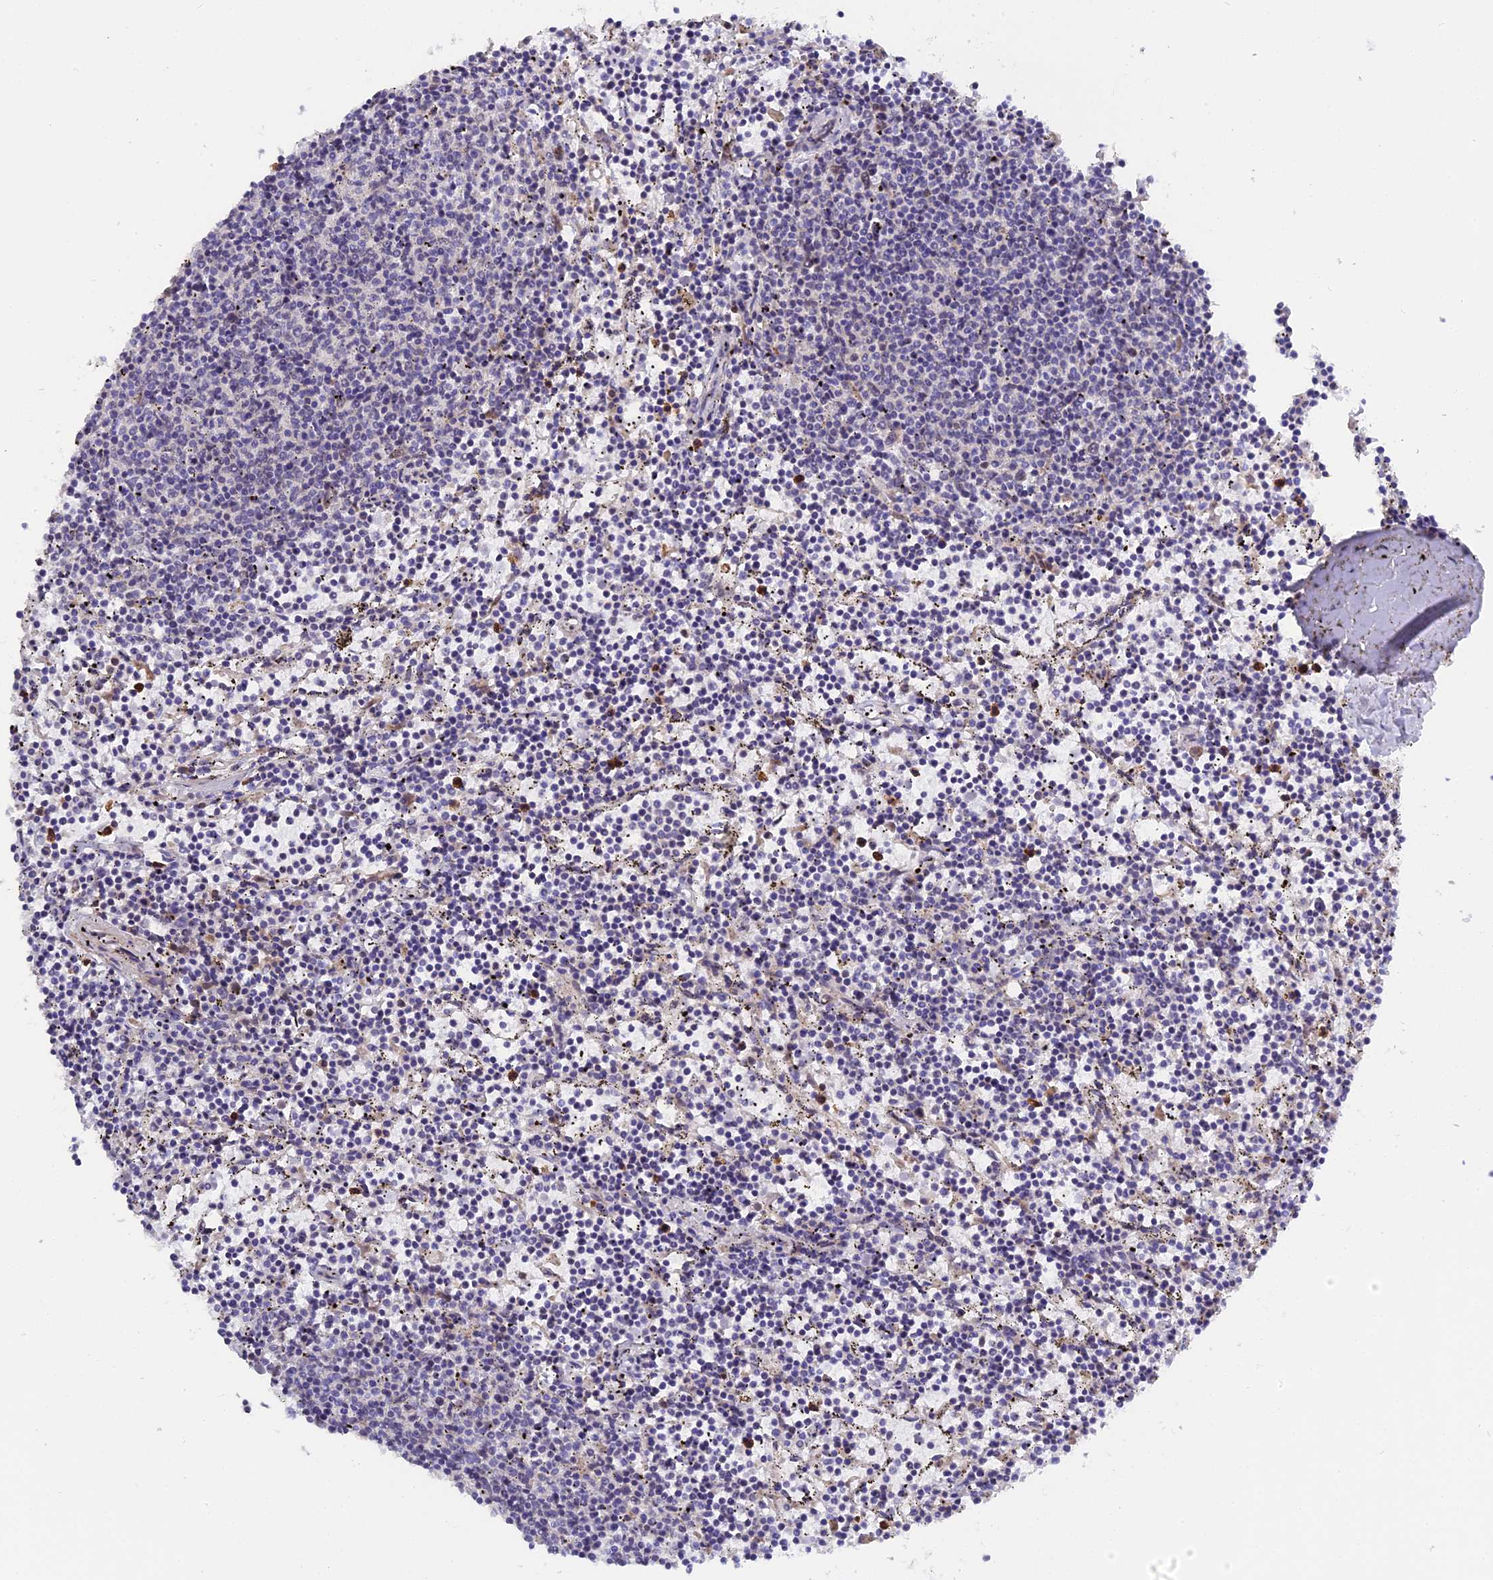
{"staining": {"intensity": "negative", "quantity": "none", "location": "none"}, "tissue": "lymphoma", "cell_type": "Tumor cells", "image_type": "cancer", "snomed": [{"axis": "morphology", "description": "Malignant lymphoma, non-Hodgkin's type, Low grade"}, {"axis": "topography", "description": "Spleen"}], "caption": "Tumor cells are negative for protein expression in human lymphoma.", "gene": "PYGO1", "patient": {"sex": "female", "age": 50}}